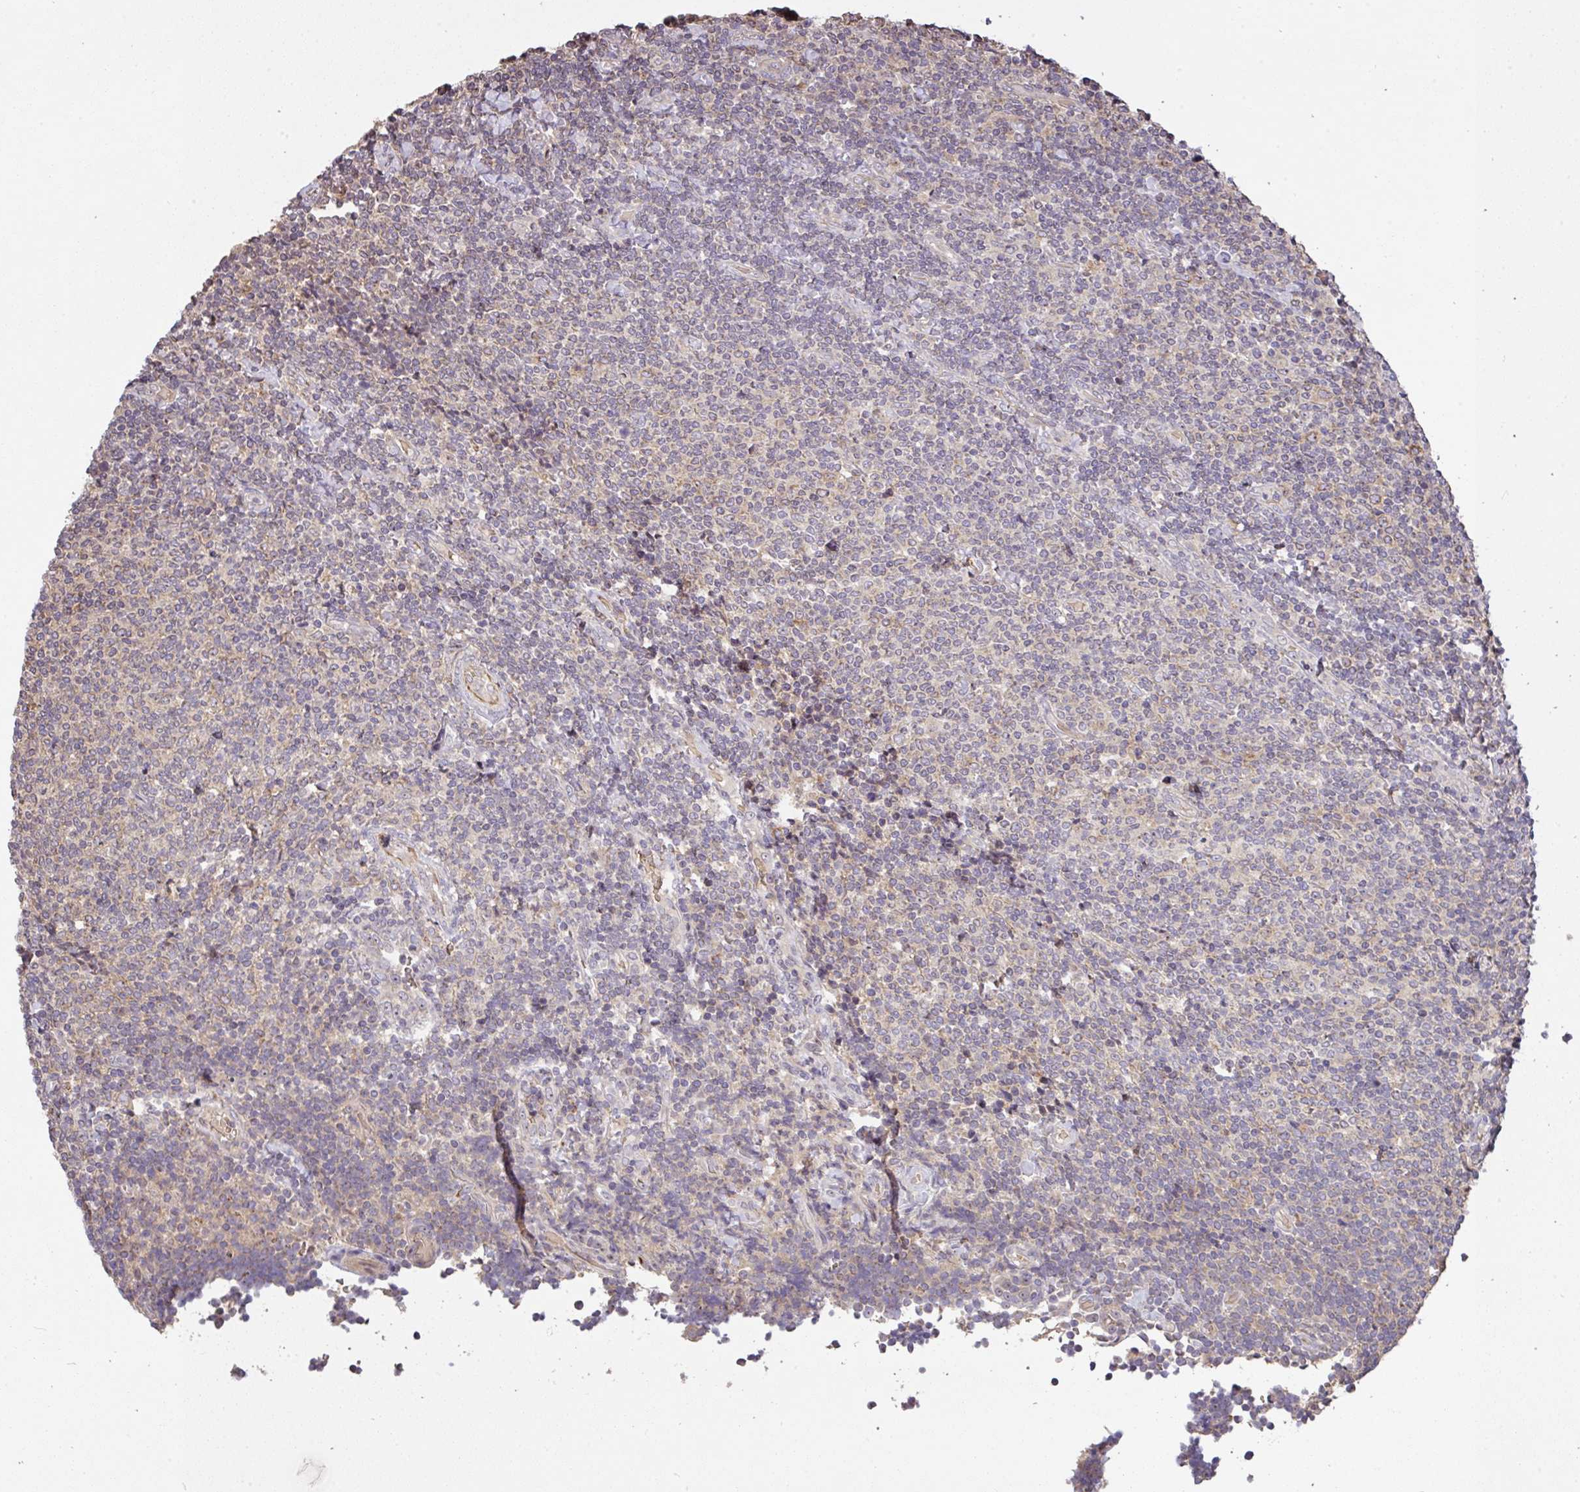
{"staining": {"intensity": "negative", "quantity": "none", "location": "none"}, "tissue": "lymphoma", "cell_type": "Tumor cells", "image_type": "cancer", "snomed": [{"axis": "morphology", "description": "Malignant lymphoma, non-Hodgkin's type, Low grade"}, {"axis": "topography", "description": "Lymph node"}], "caption": "IHC of human low-grade malignant lymphoma, non-Hodgkin's type displays no expression in tumor cells. (Stains: DAB IHC with hematoxylin counter stain, Microscopy: brightfield microscopy at high magnification).", "gene": "C1QTNF9B", "patient": {"sex": "male", "age": 52}}